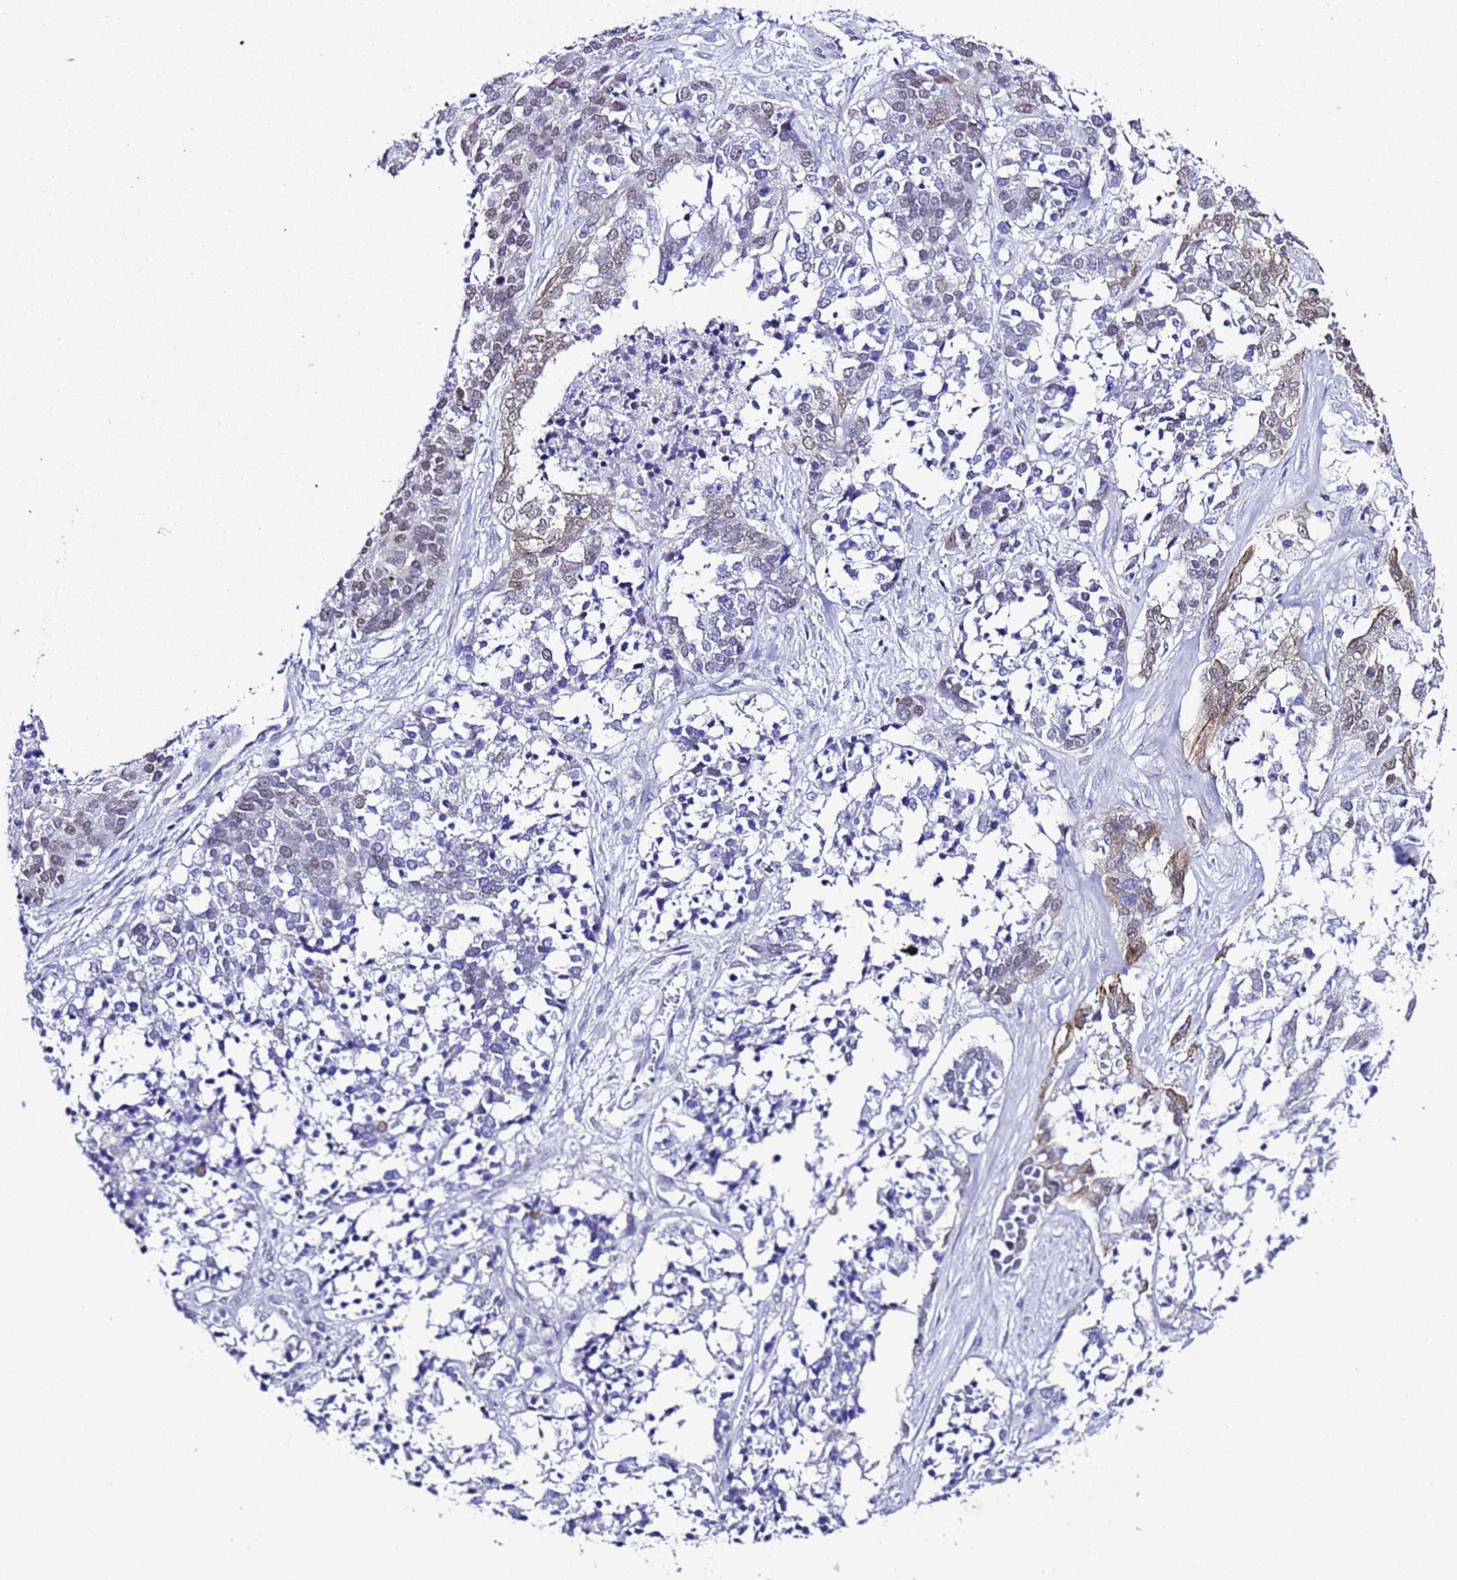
{"staining": {"intensity": "weak", "quantity": "25%-75%", "location": "nuclear"}, "tissue": "ovarian cancer", "cell_type": "Tumor cells", "image_type": "cancer", "snomed": [{"axis": "morphology", "description": "Cystadenocarcinoma, serous, NOS"}, {"axis": "topography", "description": "Ovary"}], "caption": "Human serous cystadenocarcinoma (ovarian) stained with a protein marker exhibits weak staining in tumor cells.", "gene": "BCL7A", "patient": {"sex": "female", "age": 44}}